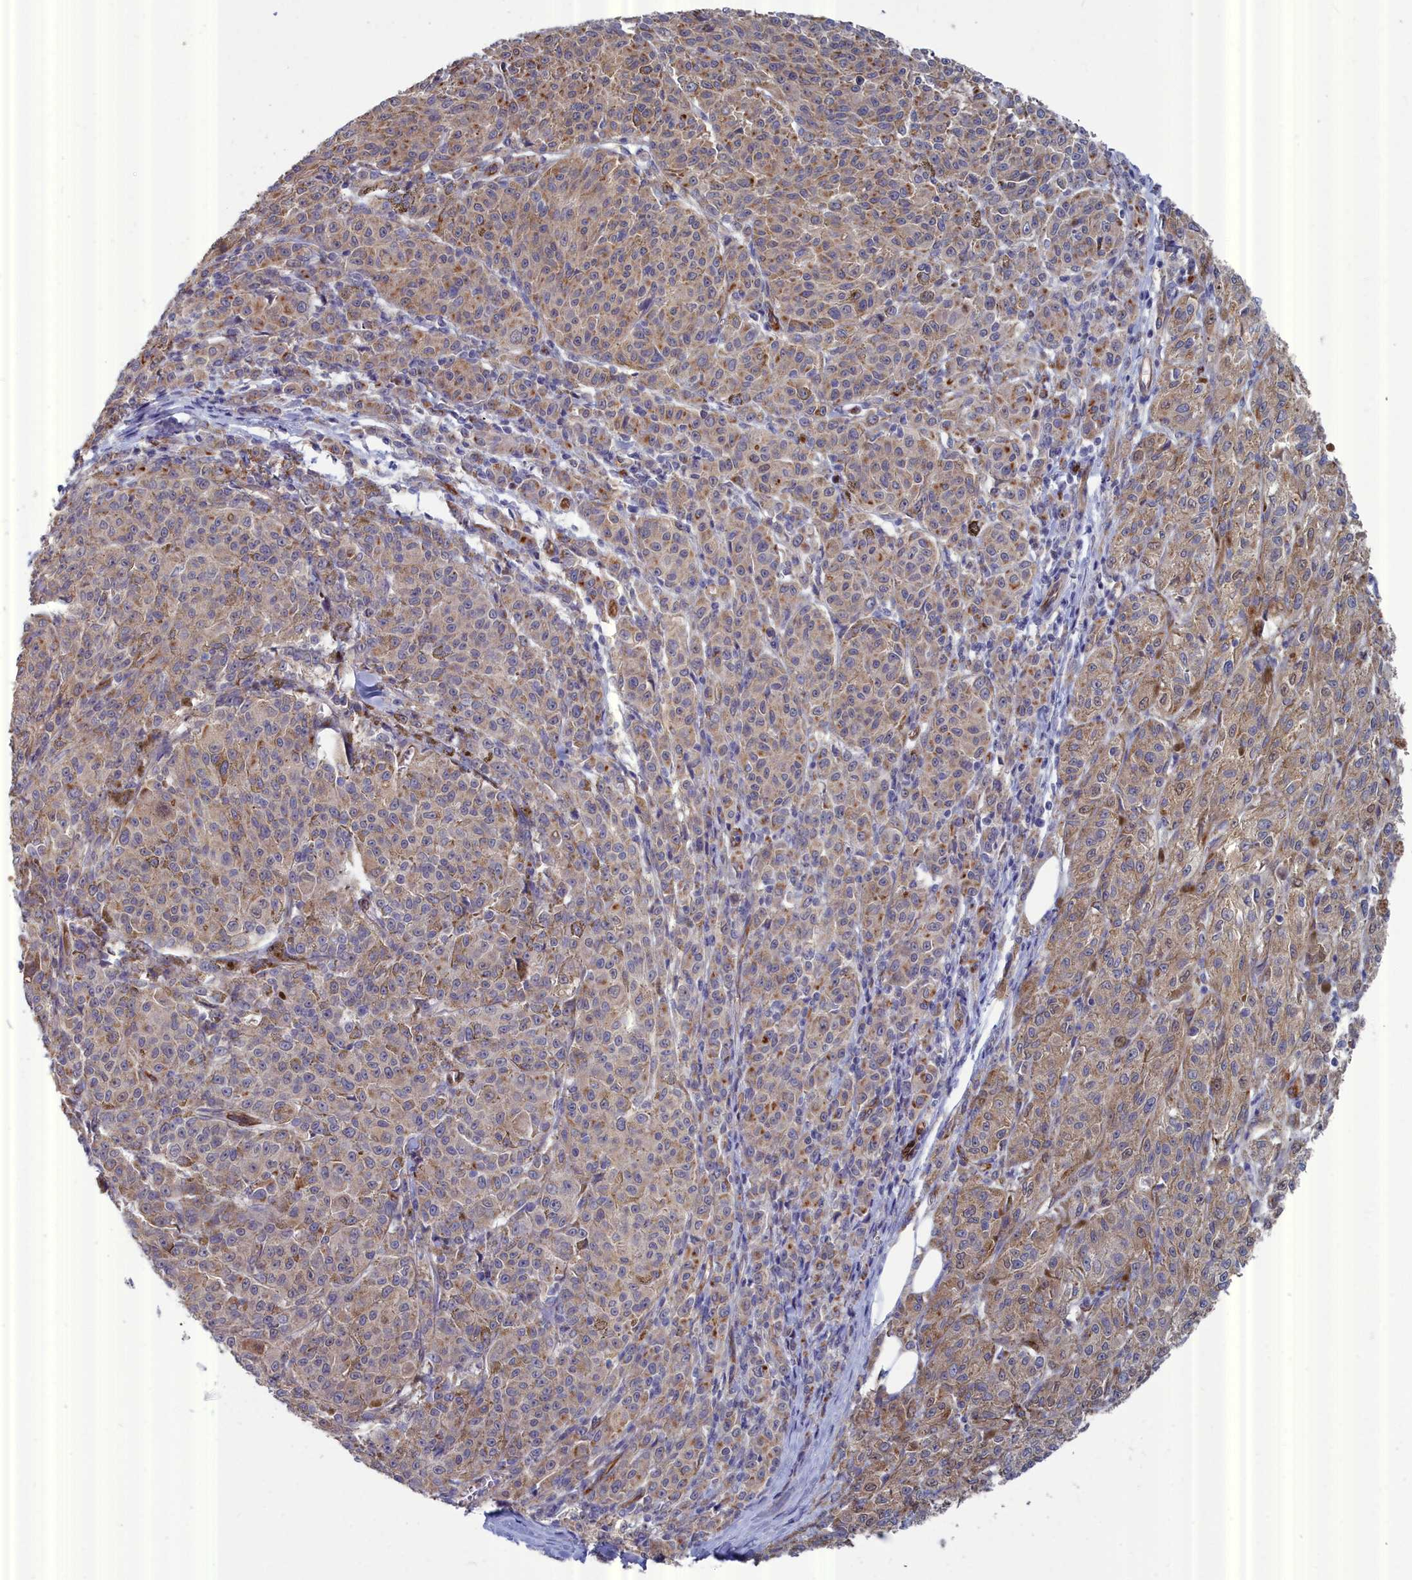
{"staining": {"intensity": "moderate", "quantity": "25%-75%", "location": "cytoplasmic/membranous"}, "tissue": "melanoma", "cell_type": "Tumor cells", "image_type": "cancer", "snomed": [{"axis": "morphology", "description": "Malignant melanoma, NOS"}, {"axis": "topography", "description": "Skin"}], "caption": "The immunohistochemical stain shows moderate cytoplasmic/membranous positivity in tumor cells of malignant melanoma tissue.", "gene": "RDX", "patient": {"sex": "female", "age": 52}}